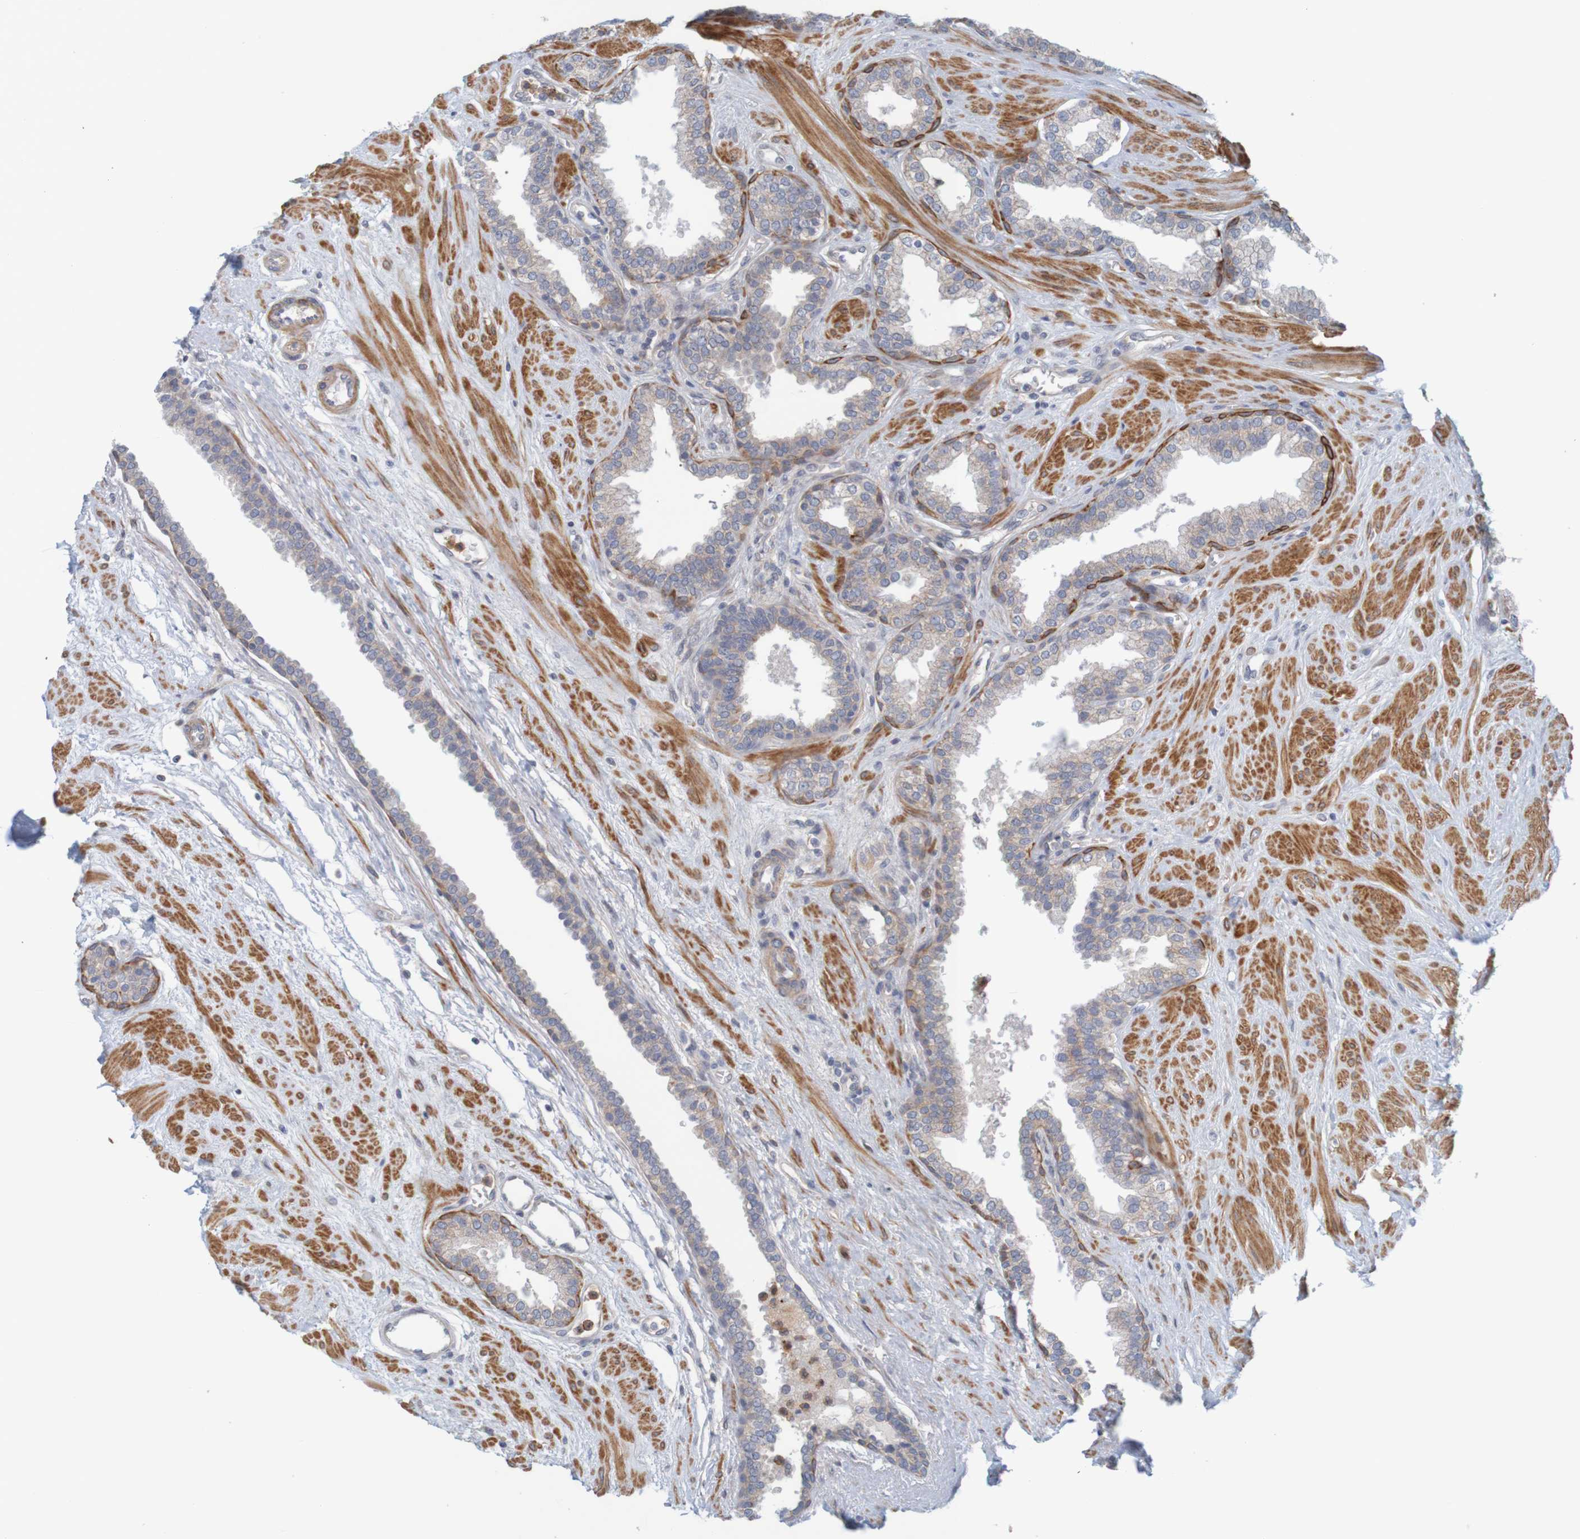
{"staining": {"intensity": "moderate", "quantity": "25%-75%", "location": "cytoplasmic/membranous"}, "tissue": "prostate", "cell_type": "Glandular cells", "image_type": "normal", "snomed": [{"axis": "morphology", "description": "Normal tissue, NOS"}, {"axis": "topography", "description": "Prostate"}], "caption": "Immunohistochemical staining of benign prostate reveals medium levels of moderate cytoplasmic/membranous staining in about 25%-75% of glandular cells.", "gene": "KRT23", "patient": {"sex": "male", "age": 51}}